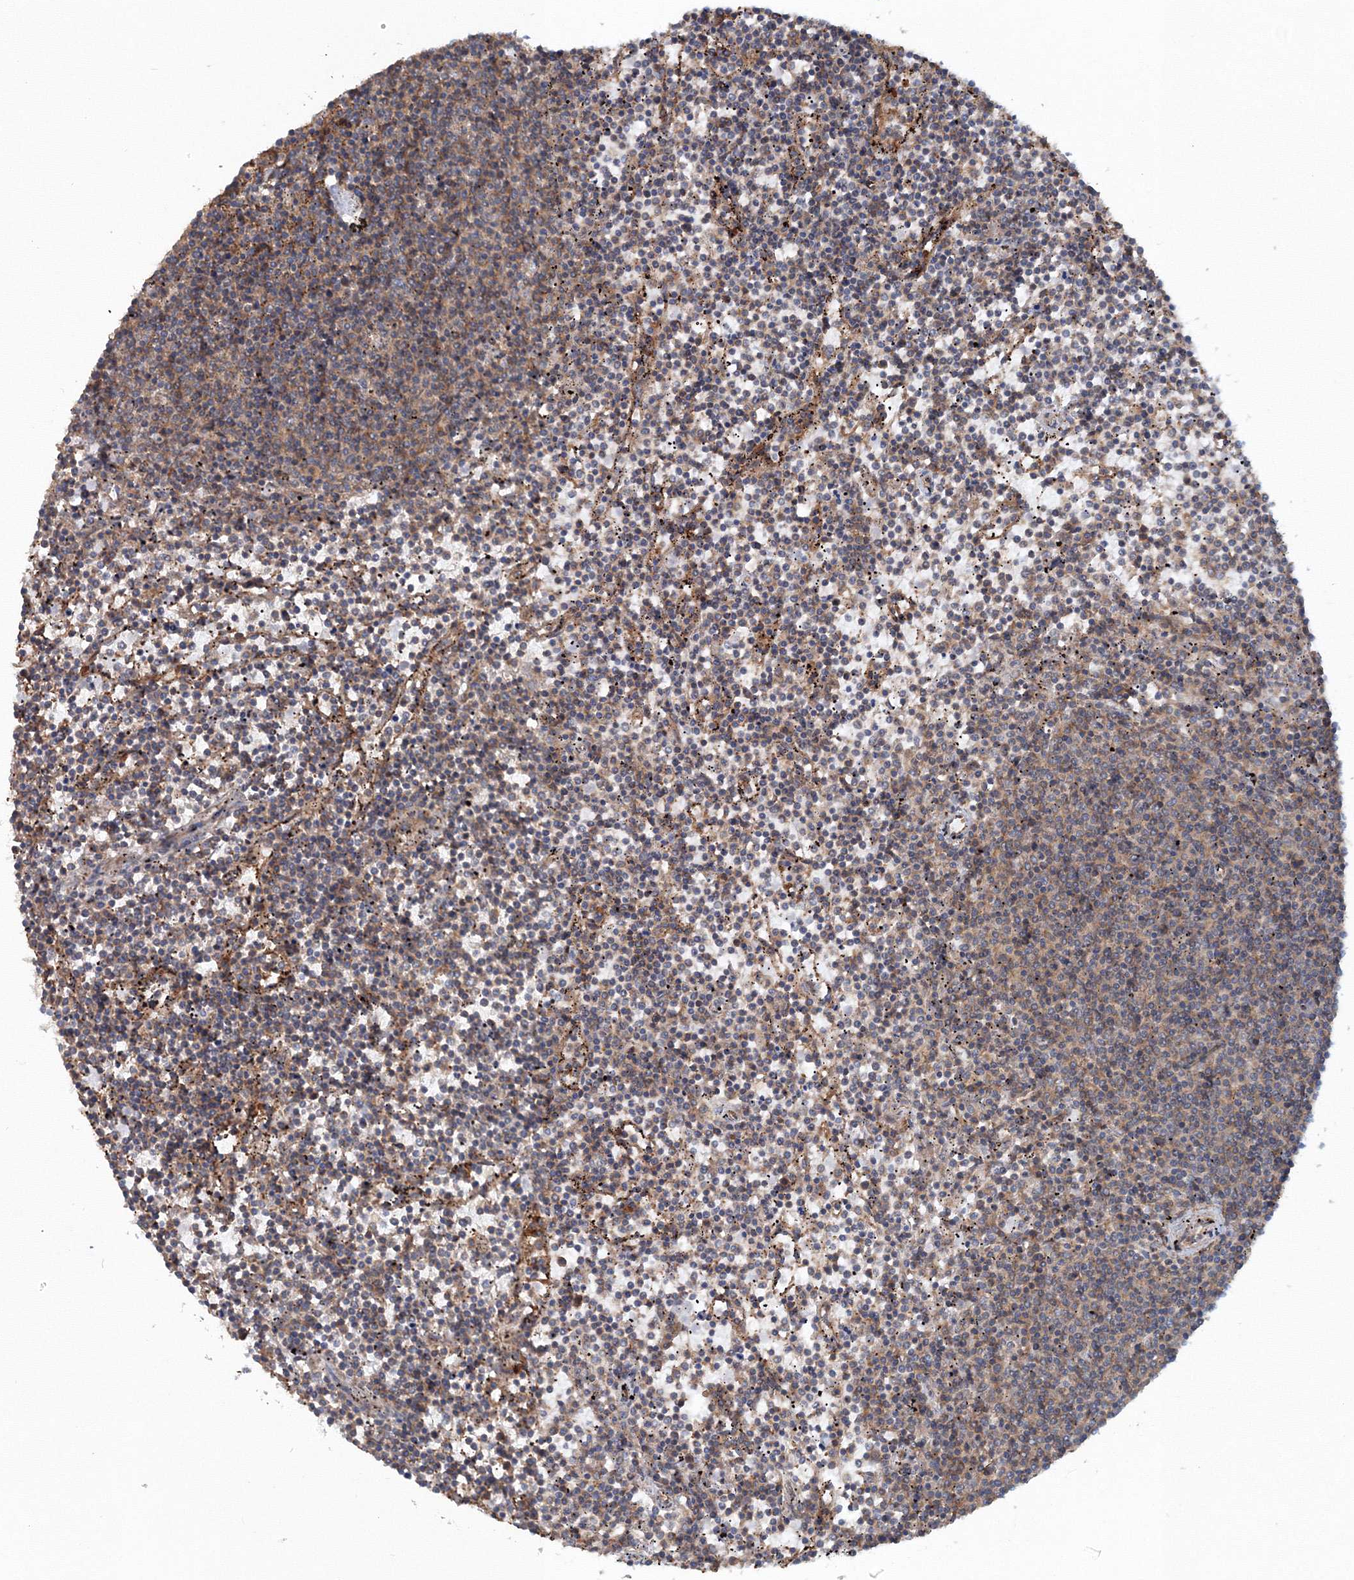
{"staining": {"intensity": "negative", "quantity": "none", "location": "none"}, "tissue": "lymphoma", "cell_type": "Tumor cells", "image_type": "cancer", "snomed": [{"axis": "morphology", "description": "Malignant lymphoma, non-Hodgkin's type, Low grade"}, {"axis": "topography", "description": "Spleen"}], "caption": "High magnification brightfield microscopy of low-grade malignant lymphoma, non-Hodgkin's type stained with DAB (brown) and counterstained with hematoxylin (blue): tumor cells show no significant staining.", "gene": "EXOC1", "patient": {"sex": "female", "age": 50}}